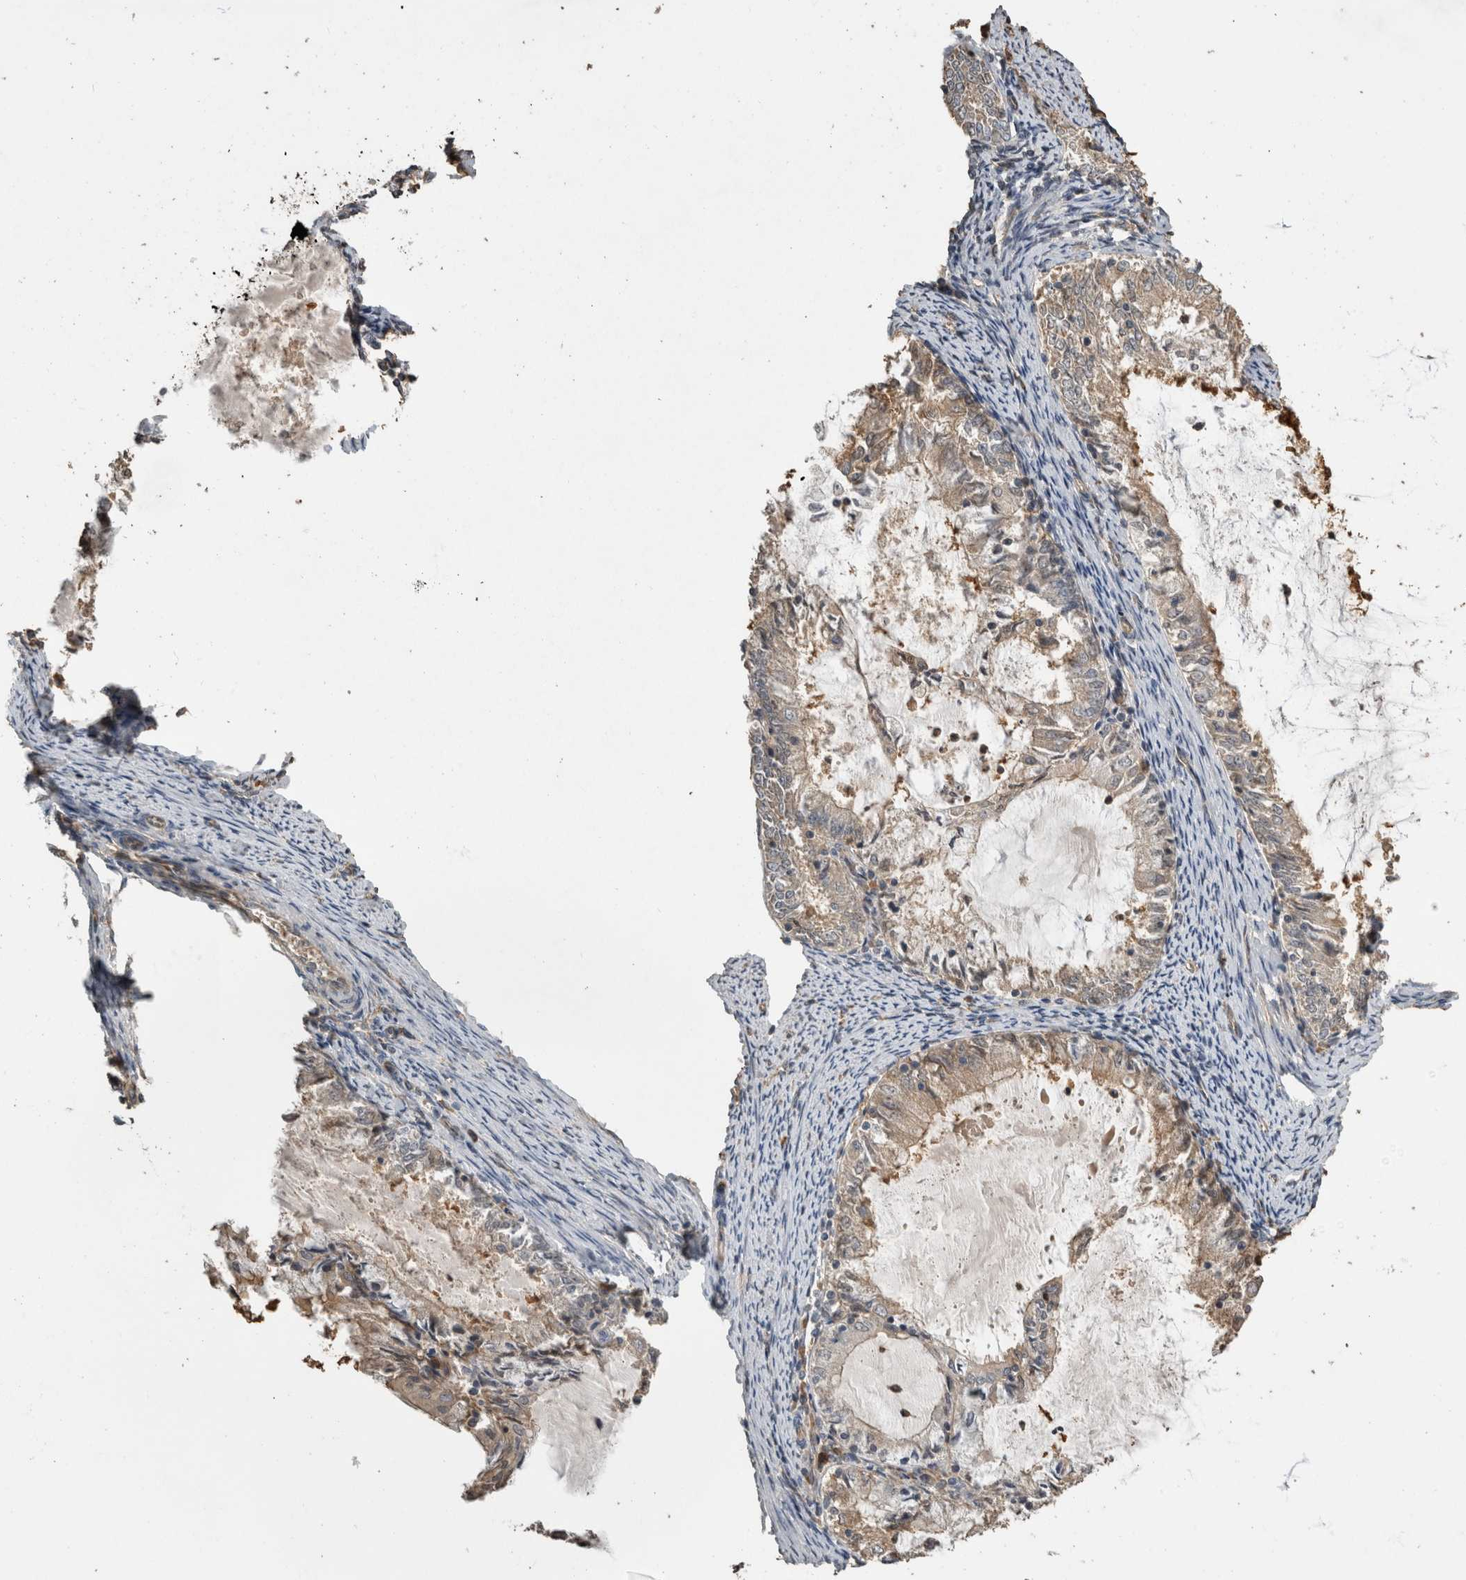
{"staining": {"intensity": "weak", "quantity": ">75%", "location": "cytoplasmic/membranous"}, "tissue": "endometrial cancer", "cell_type": "Tumor cells", "image_type": "cancer", "snomed": [{"axis": "morphology", "description": "Adenocarcinoma, NOS"}, {"axis": "topography", "description": "Endometrium"}], "caption": "Weak cytoplasmic/membranous protein positivity is seen in about >75% of tumor cells in adenocarcinoma (endometrial).", "gene": "RHPN1", "patient": {"sex": "female", "age": 57}}